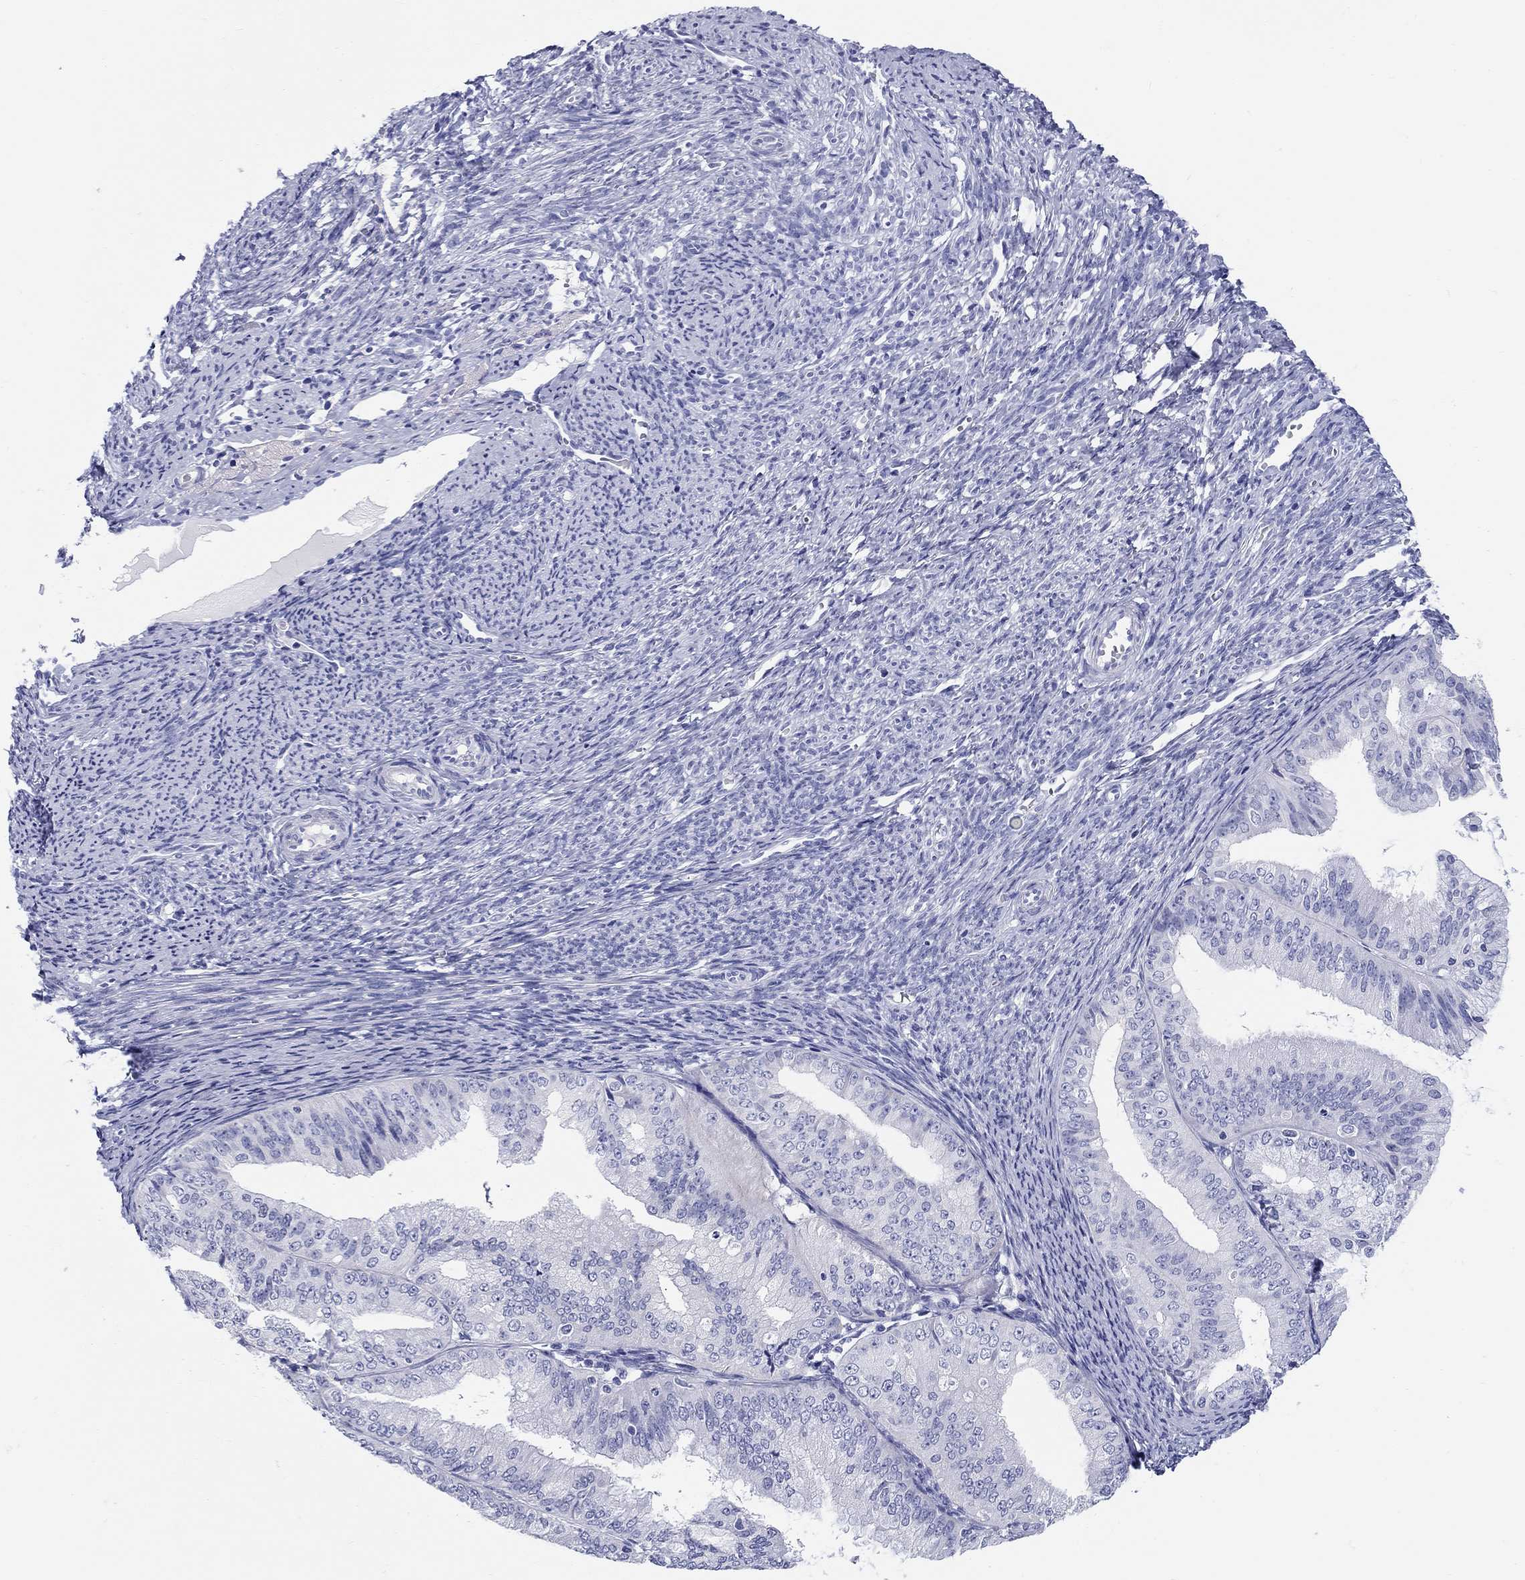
{"staining": {"intensity": "negative", "quantity": "none", "location": "none"}, "tissue": "endometrial cancer", "cell_type": "Tumor cells", "image_type": "cancer", "snomed": [{"axis": "morphology", "description": "Adenocarcinoma, NOS"}, {"axis": "topography", "description": "Endometrium"}], "caption": "This is an IHC micrograph of endometrial cancer (adenocarcinoma). There is no positivity in tumor cells.", "gene": "LAMP5", "patient": {"sex": "female", "age": 63}}